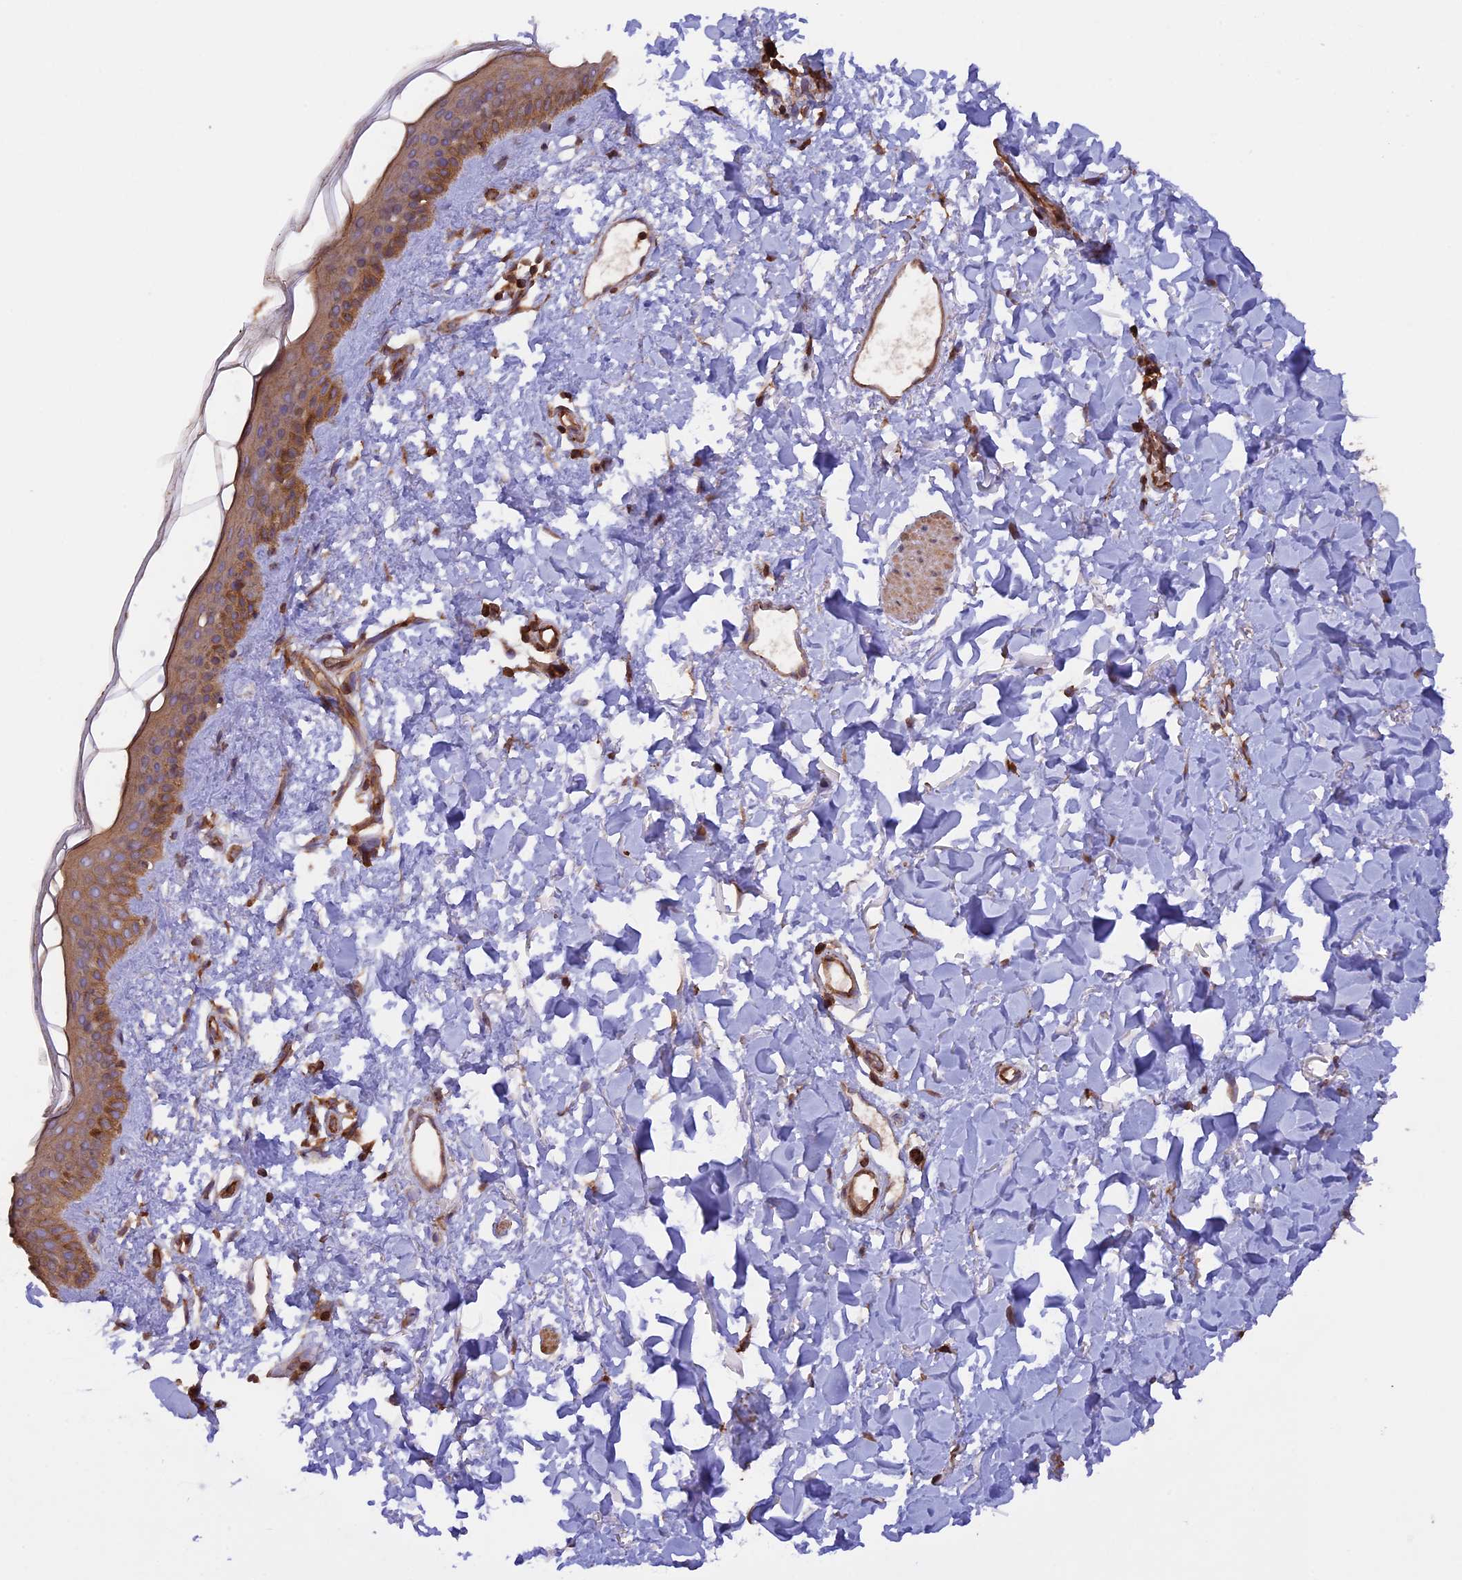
{"staining": {"intensity": "moderate", "quantity": ">75%", "location": "cytoplasmic/membranous"}, "tissue": "skin", "cell_type": "Fibroblasts", "image_type": "normal", "snomed": [{"axis": "morphology", "description": "Normal tissue, NOS"}, {"axis": "topography", "description": "Skin"}], "caption": "Skin stained with IHC reveals moderate cytoplasmic/membranous positivity in about >75% of fibroblasts.", "gene": "GAS8", "patient": {"sex": "female", "age": 58}}